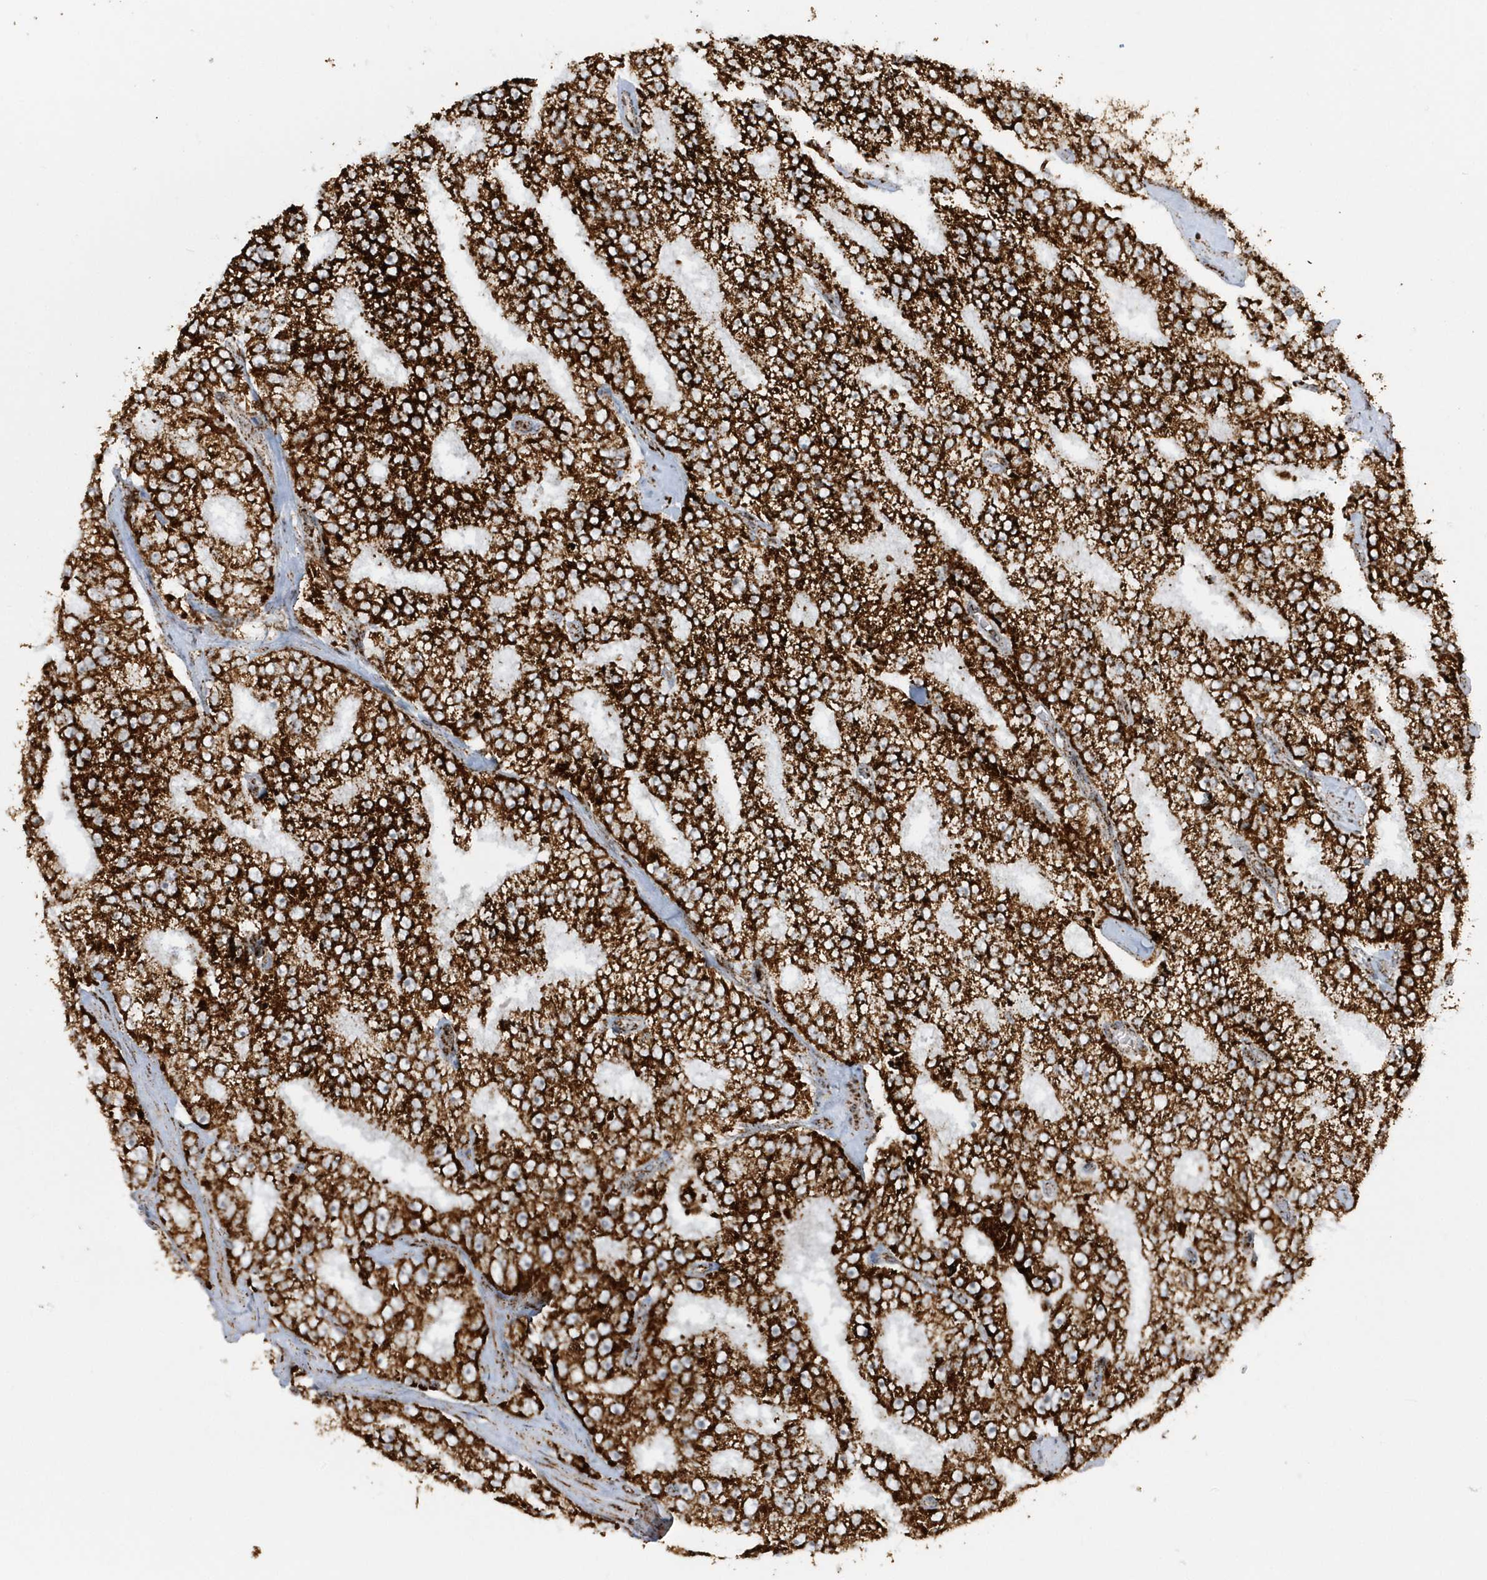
{"staining": {"intensity": "strong", "quantity": ">75%", "location": "cytoplasmic/membranous"}, "tissue": "prostate cancer", "cell_type": "Tumor cells", "image_type": "cancer", "snomed": [{"axis": "morphology", "description": "Adenocarcinoma, High grade"}, {"axis": "topography", "description": "Prostate"}], "caption": "A high amount of strong cytoplasmic/membranous expression is seen in about >75% of tumor cells in prostate cancer tissue. (DAB IHC, brown staining for protein, blue staining for nuclei).", "gene": "CRY2", "patient": {"sex": "male", "age": 58}}